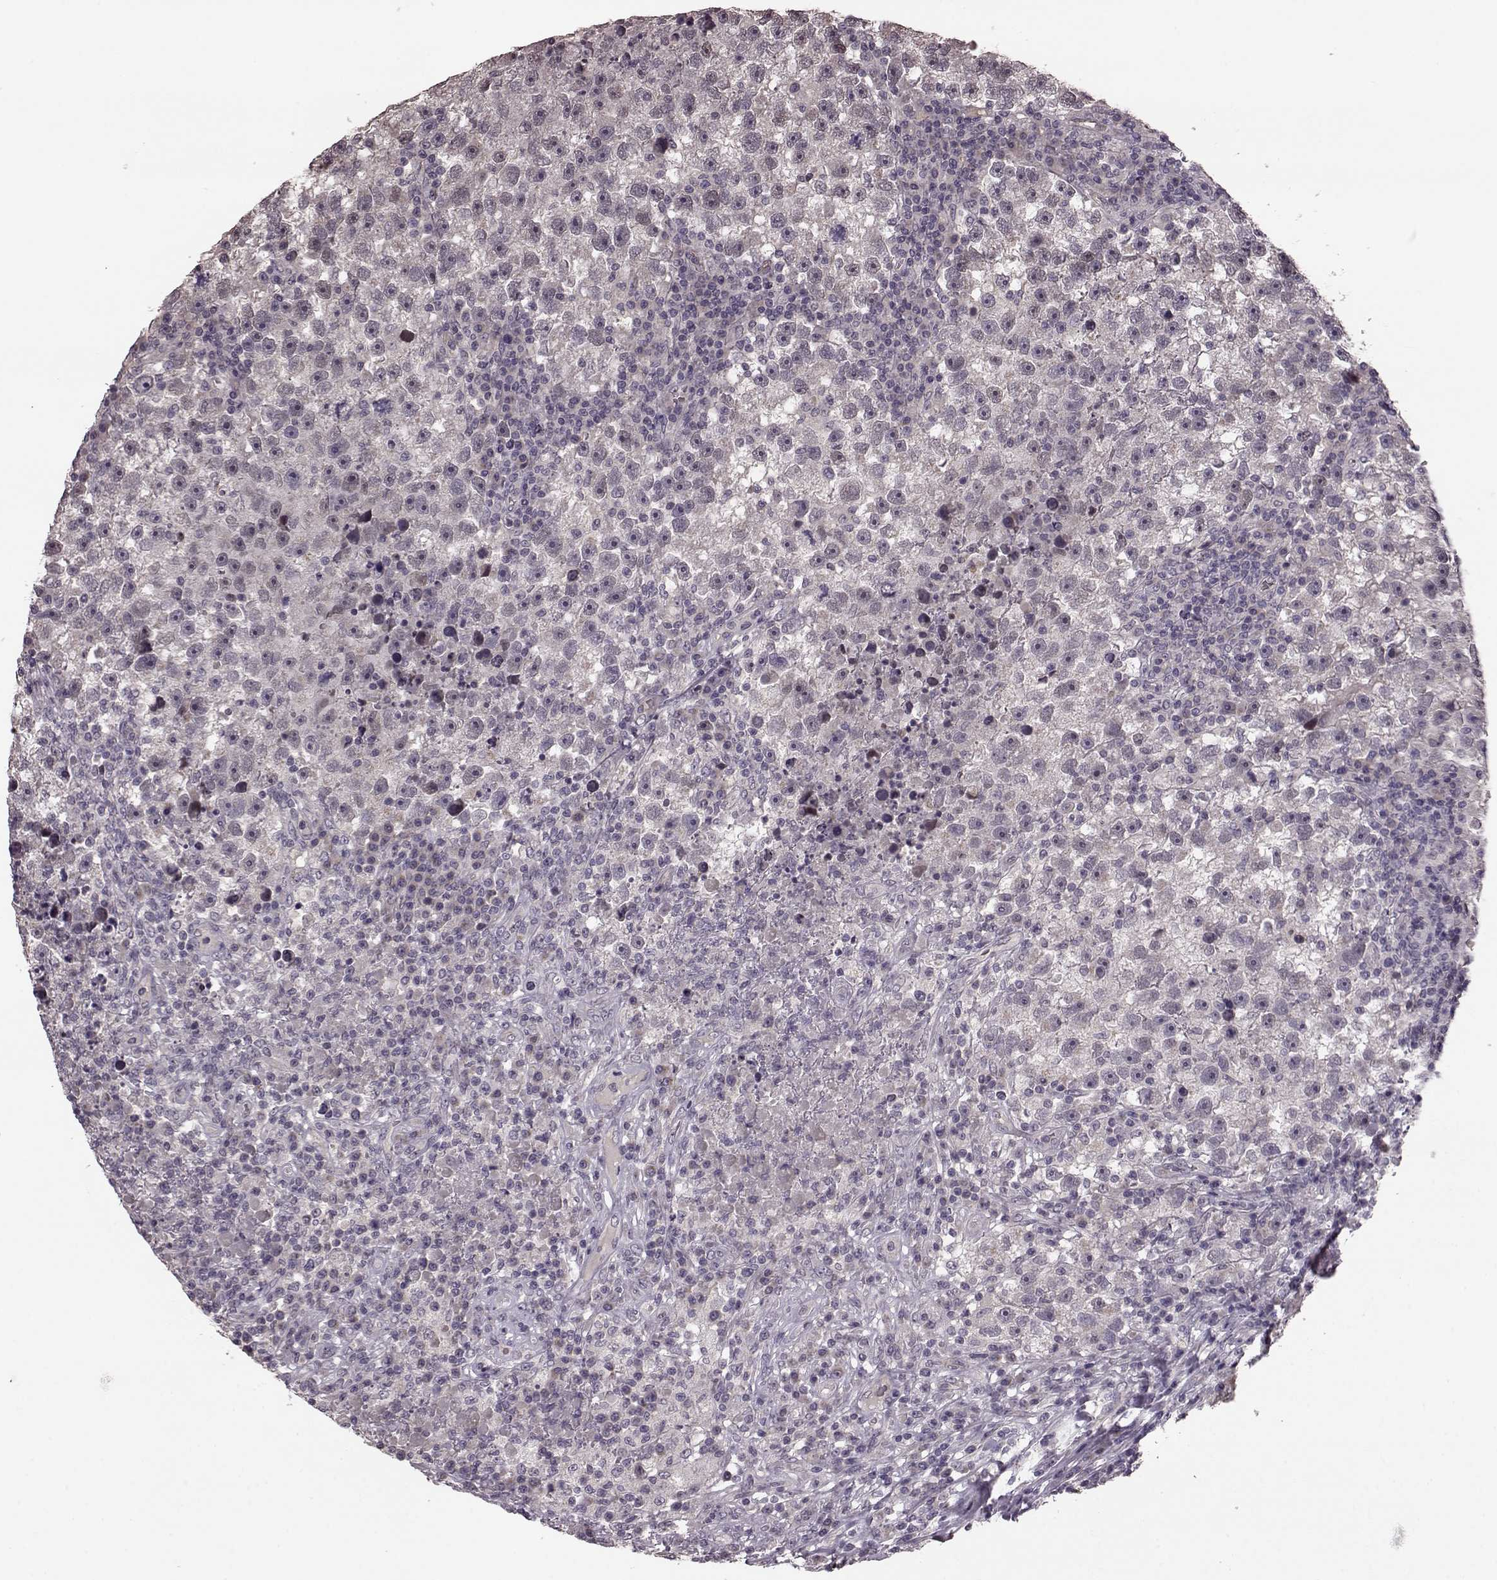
{"staining": {"intensity": "negative", "quantity": "none", "location": "none"}, "tissue": "testis cancer", "cell_type": "Tumor cells", "image_type": "cancer", "snomed": [{"axis": "morphology", "description": "Seminoma, NOS"}, {"axis": "topography", "description": "Testis"}], "caption": "IHC micrograph of human testis cancer stained for a protein (brown), which exhibits no positivity in tumor cells.", "gene": "SLC52A3", "patient": {"sex": "male", "age": 47}}